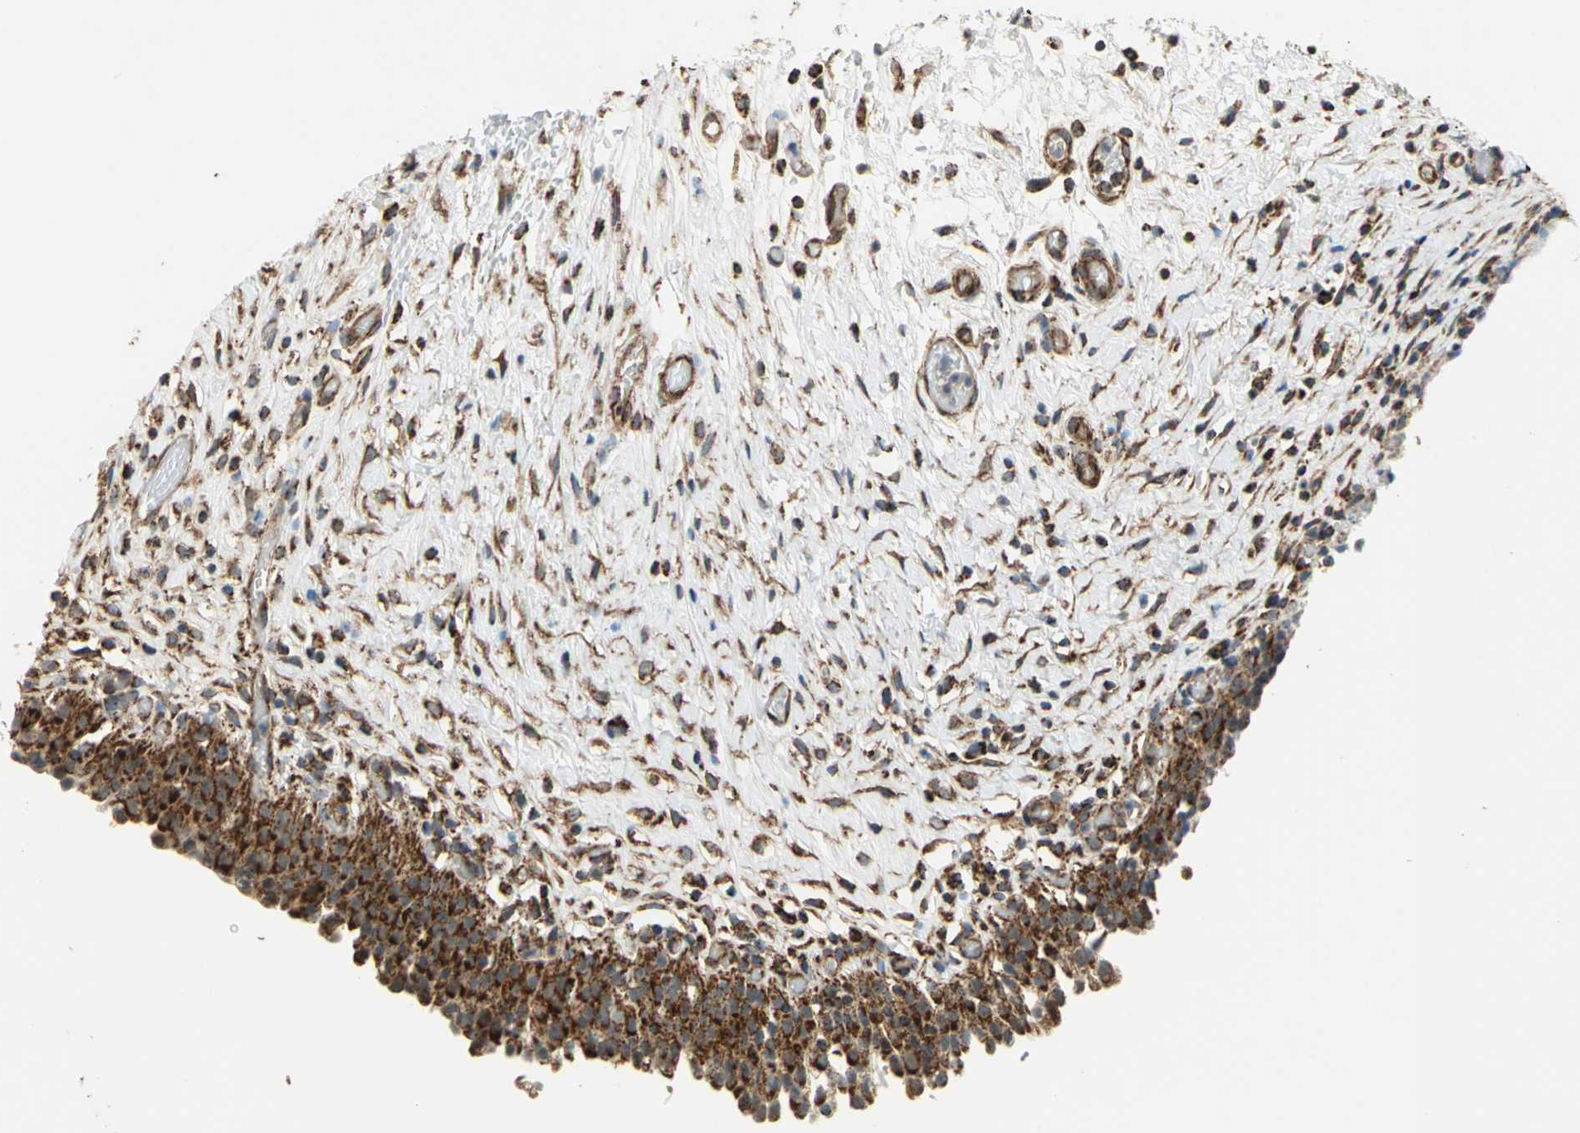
{"staining": {"intensity": "strong", "quantity": ">75%", "location": "cytoplasmic/membranous"}, "tissue": "urinary bladder", "cell_type": "Urothelial cells", "image_type": "normal", "snomed": [{"axis": "morphology", "description": "Normal tissue, NOS"}, {"axis": "topography", "description": "Urinary bladder"}], "caption": "A micrograph of urinary bladder stained for a protein shows strong cytoplasmic/membranous brown staining in urothelial cells. (DAB (3,3'-diaminobenzidine) IHC, brown staining for protein, blue staining for nuclei).", "gene": "MRPS22", "patient": {"sex": "male", "age": 51}}